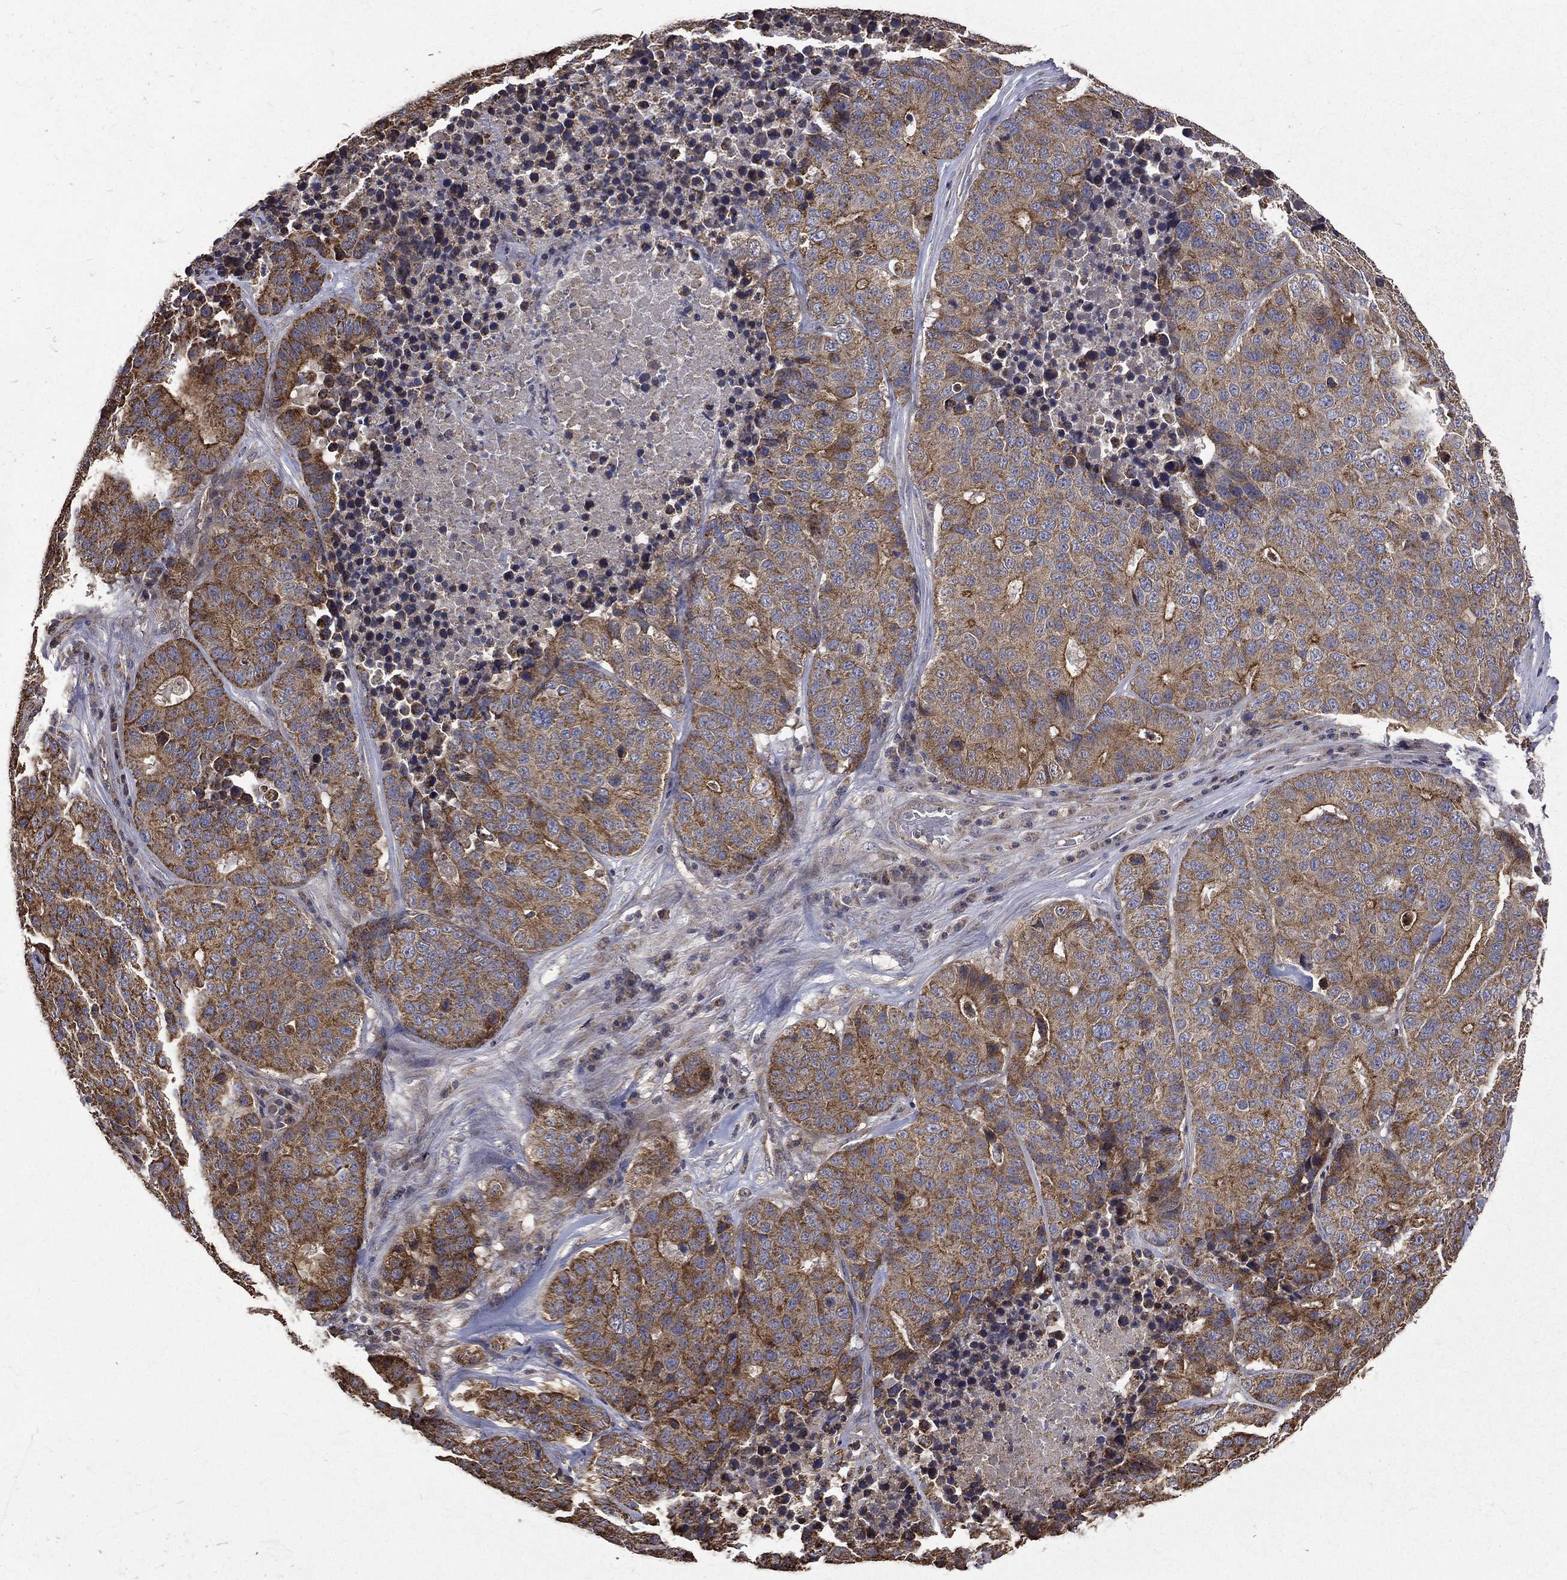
{"staining": {"intensity": "moderate", "quantity": ">75%", "location": "cytoplasmic/membranous"}, "tissue": "stomach cancer", "cell_type": "Tumor cells", "image_type": "cancer", "snomed": [{"axis": "morphology", "description": "Adenocarcinoma, NOS"}, {"axis": "topography", "description": "Stomach"}], "caption": "Protein staining of stomach cancer (adenocarcinoma) tissue displays moderate cytoplasmic/membranous staining in approximately >75% of tumor cells. Nuclei are stained in blue.", "gene": "RPGR", "patient": {"sex": "male", "age": 71}}